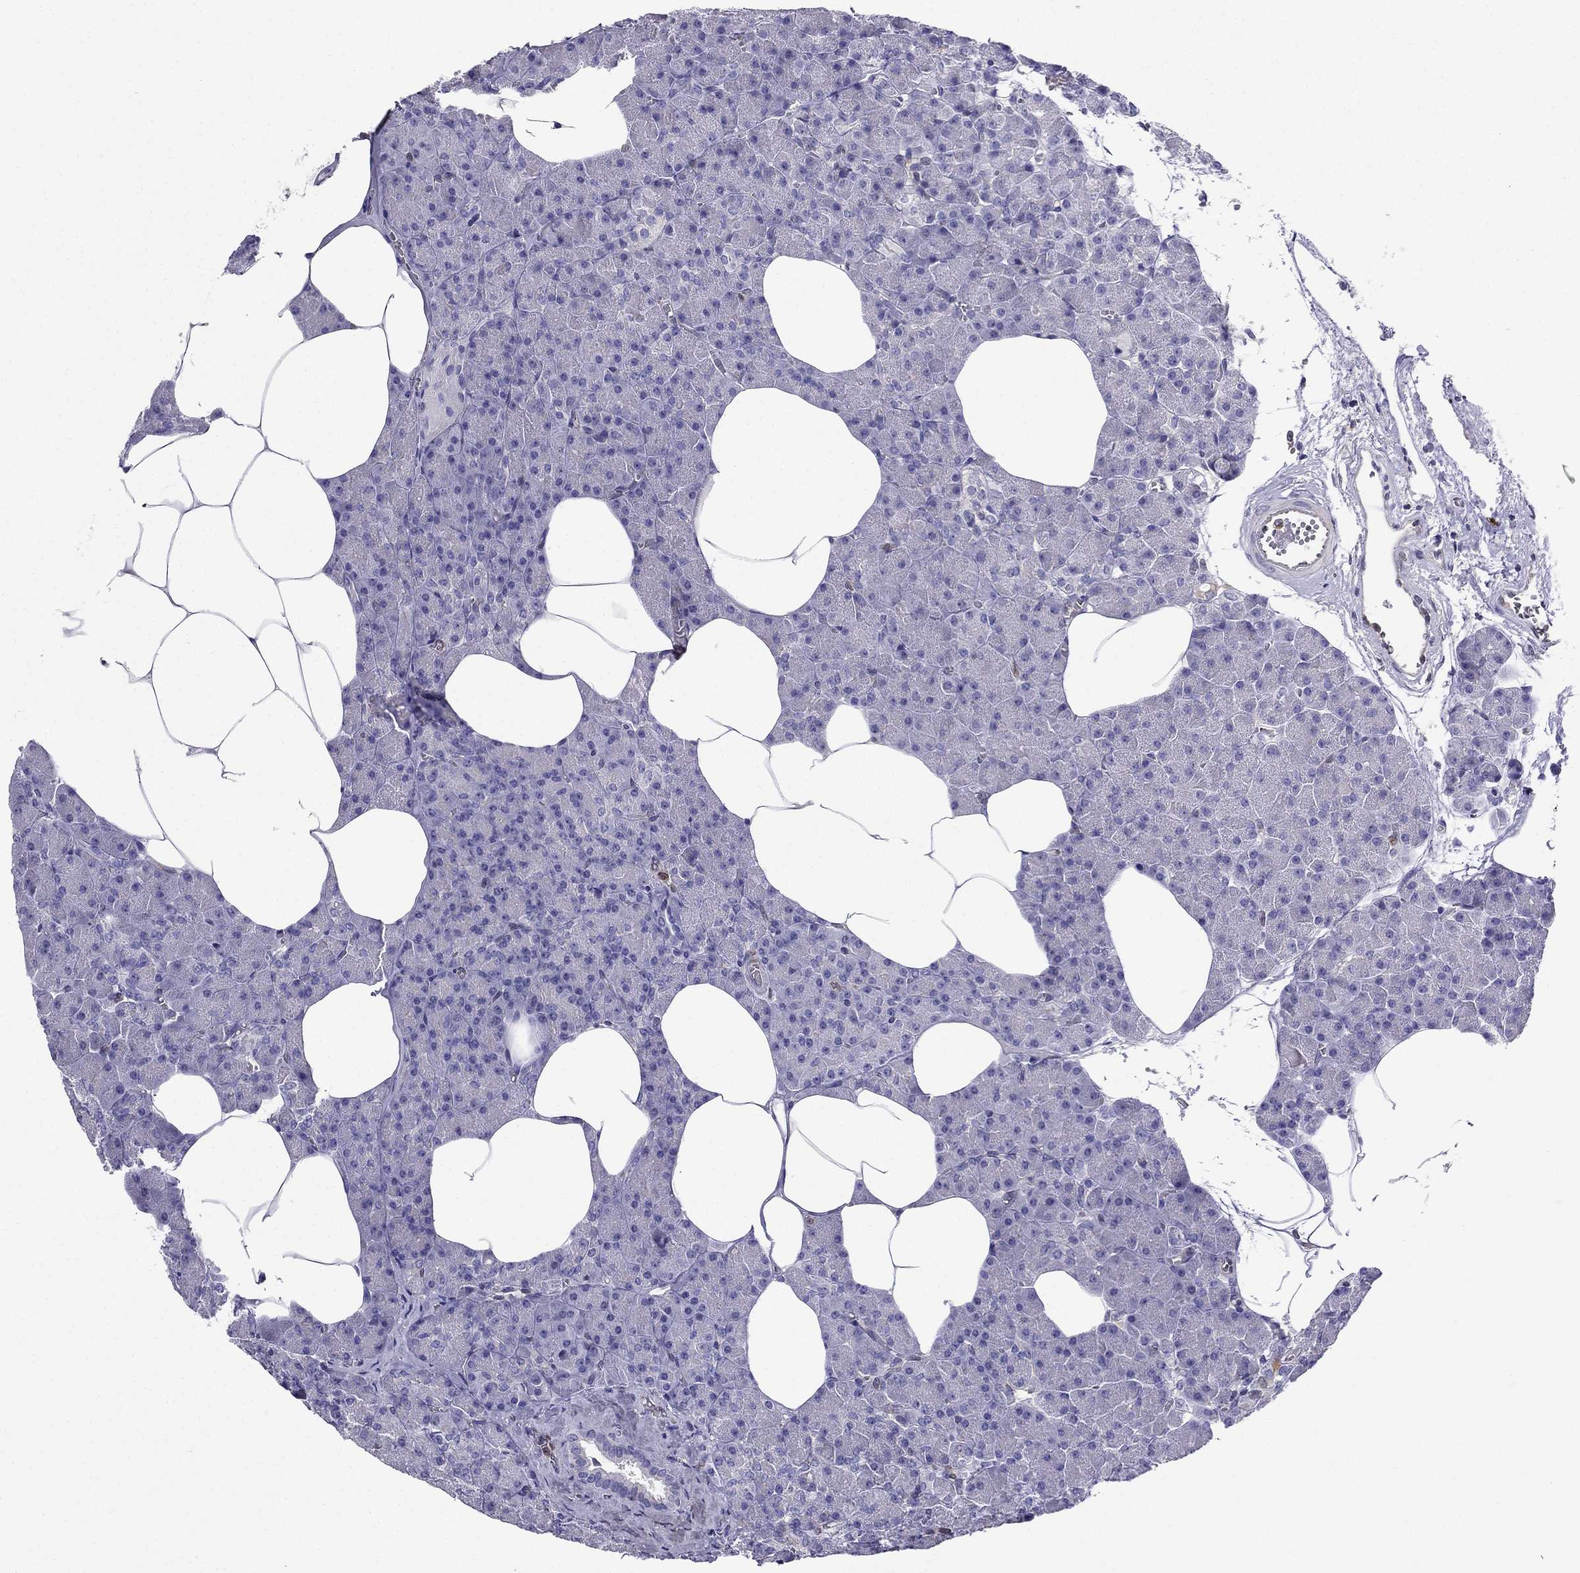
{"staining": {"intensity": "negative", "quantity": "none", "location": "none"}, "tissue": "pancreas", "cell_type": "Exocrine glandular cells", "image_type": "normal", "snomed": [{"axis": "morphology", "description": "Normal tissue, NOS"}, {"axis": "topography", "description": "Pancreas"}], "caption": "This is an immunohistochemistry (IHC) histopathology image of unremarkable human pancreas. There is no expression in exocrine glandular cells.", "gene": "GNAL", "patient": {"sex": "female", "age": 45}}